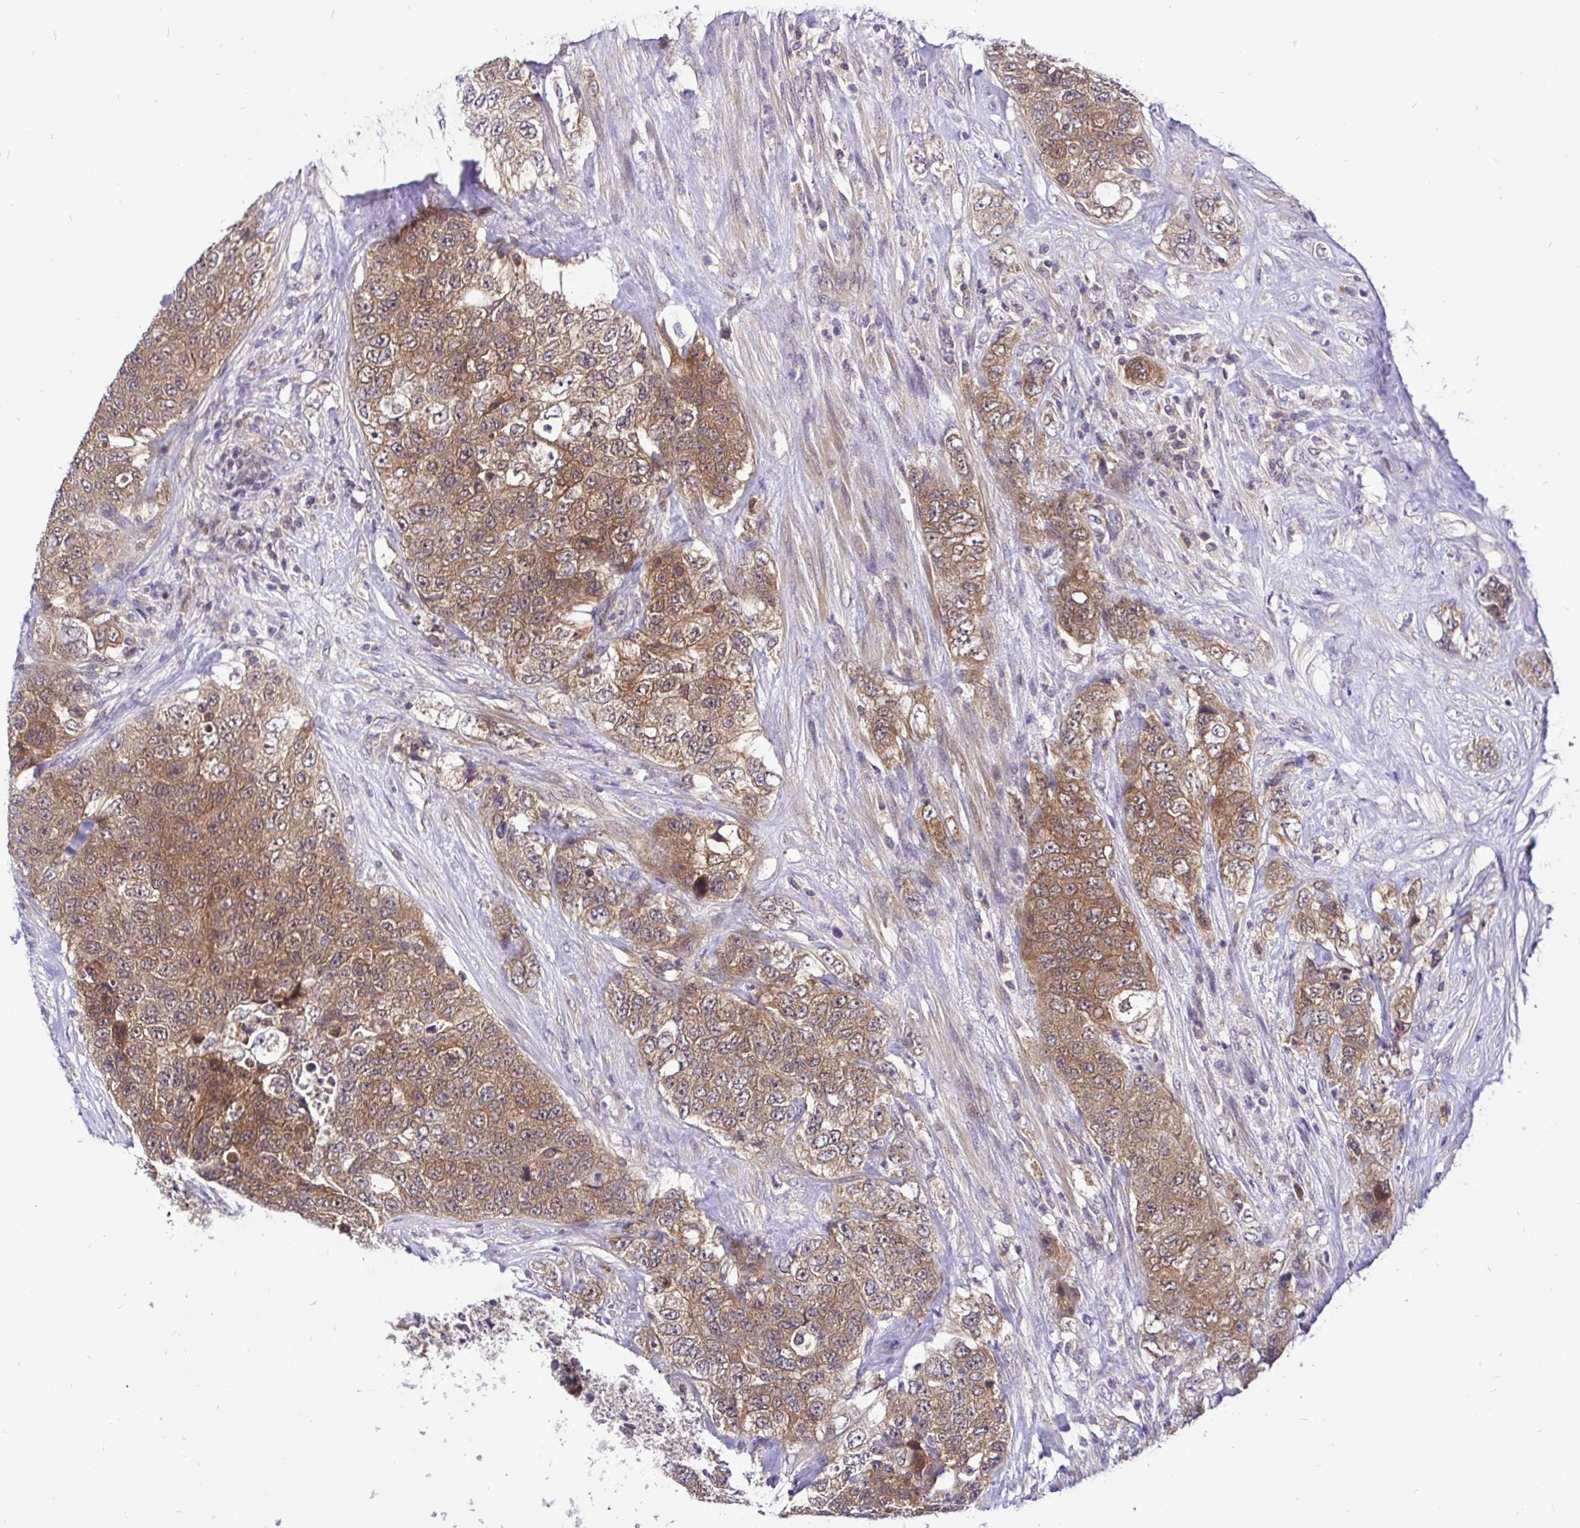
{"staining": {"intensity": "moderate", "quantity": ">75%", "location": "cytoplasmic/membranous"}, "tissue": "urothelial cancer", "cell_type": "Tumor cells", "image_type": "cancer", "snomed": [{"axis": "morphology", "description": "Urothelial carcinoma, High grade"}, {"axis": "topography", "description": "Urinary bladder"}], "caption": "Tumor cells display moderate cytoplasmic/membranous expression in approximately >75% of cells in urothelial carcinoma (high-grade).", "gene": "UBE2M", "patient": {"sex": "female", "age": 78}}